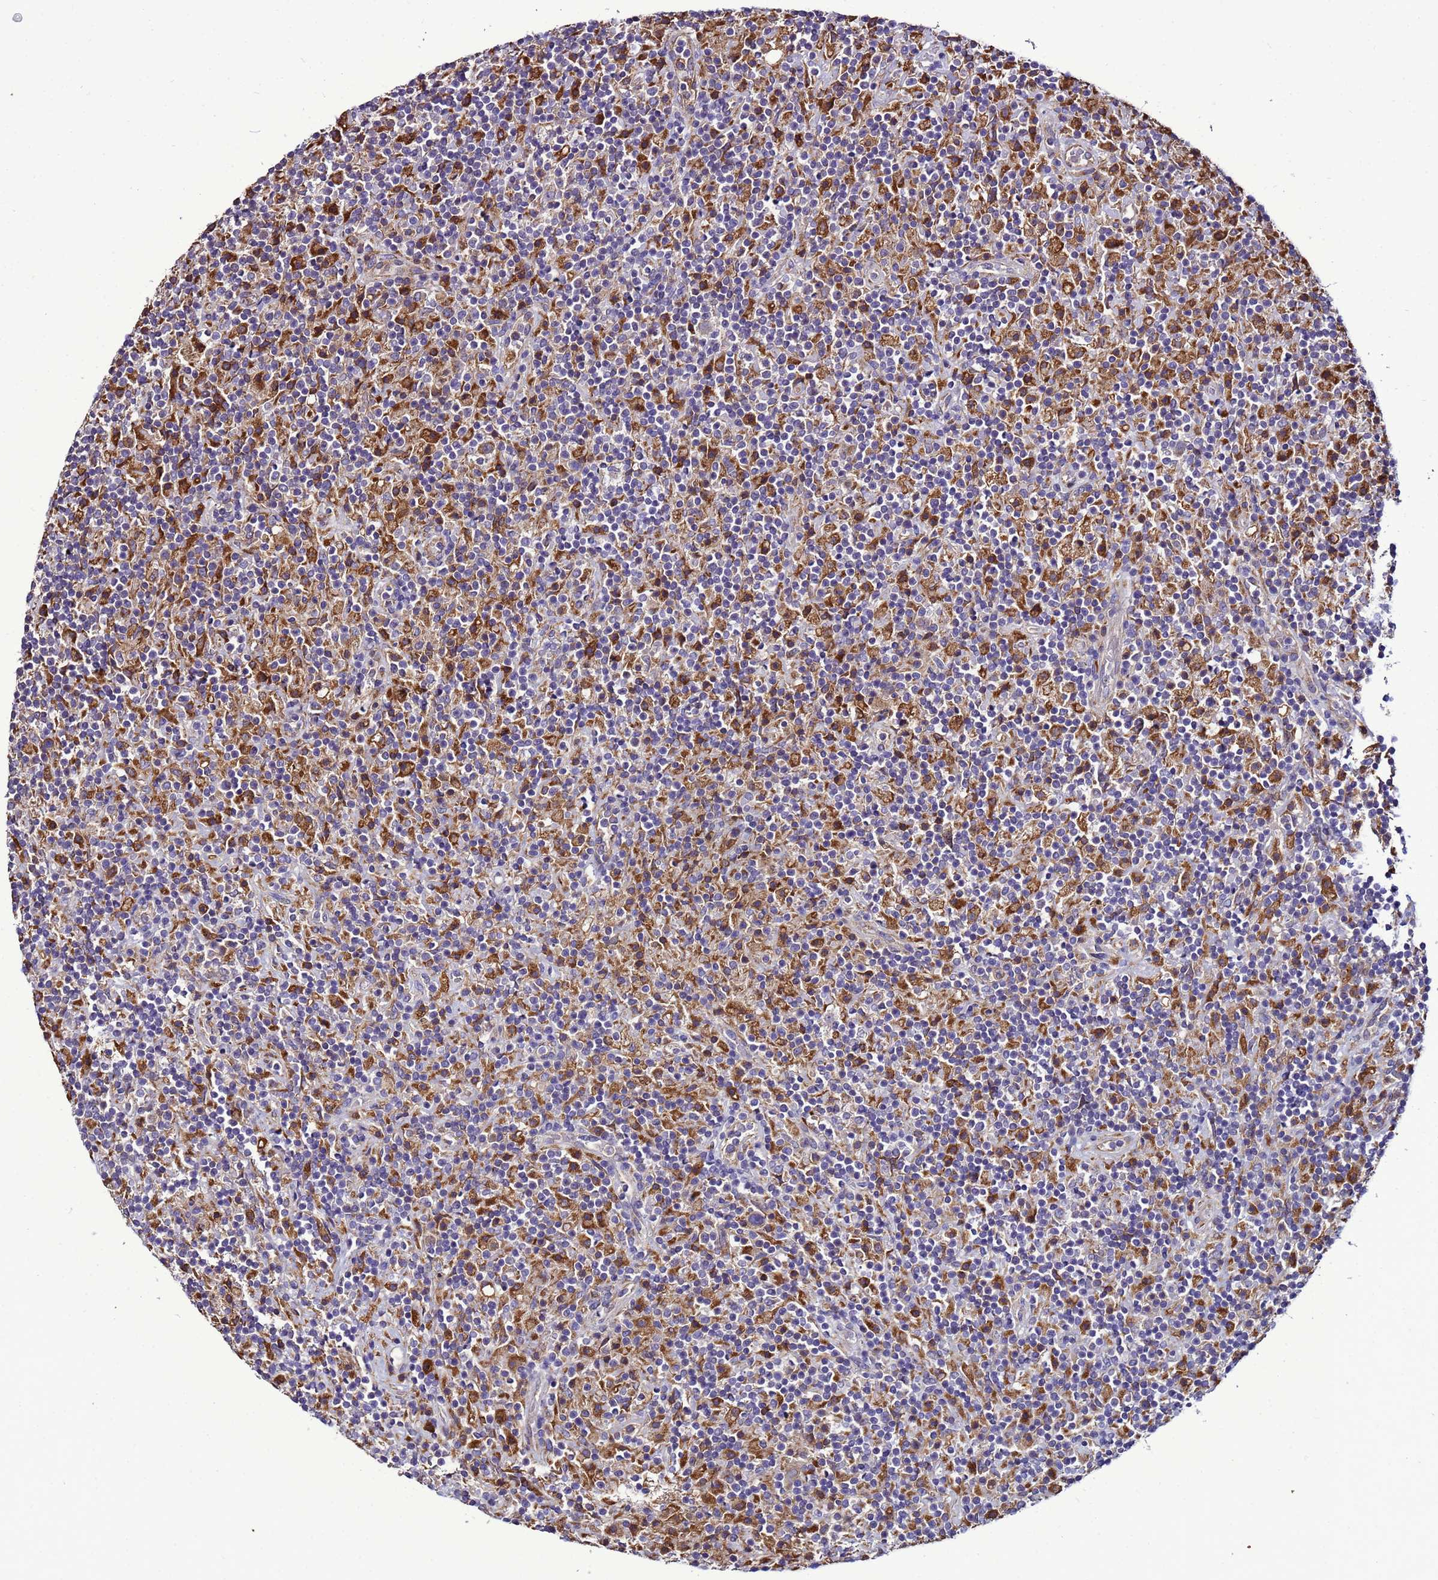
{"staining": {"intensity": "moderate", "quantity": "25%-75%", "location": "cytoplasmic/membranous"}, "tissue": "lymphoma", "cell_type": "Tumor cells", "image_type": "cancer", "snomed": [{"axis": "morphology", "description": "Hodgkin's disease, NOS"}, {"axis": "topography", "description": "Lymph node"}], "caption": "Tumor cells display medium levels of moderate cytoplasmic/membranous positivity in about 25%-75% of cells in human lymphoma.", "gene": "ANTKMT", "patient": {"sex": "male", "age": 70}}